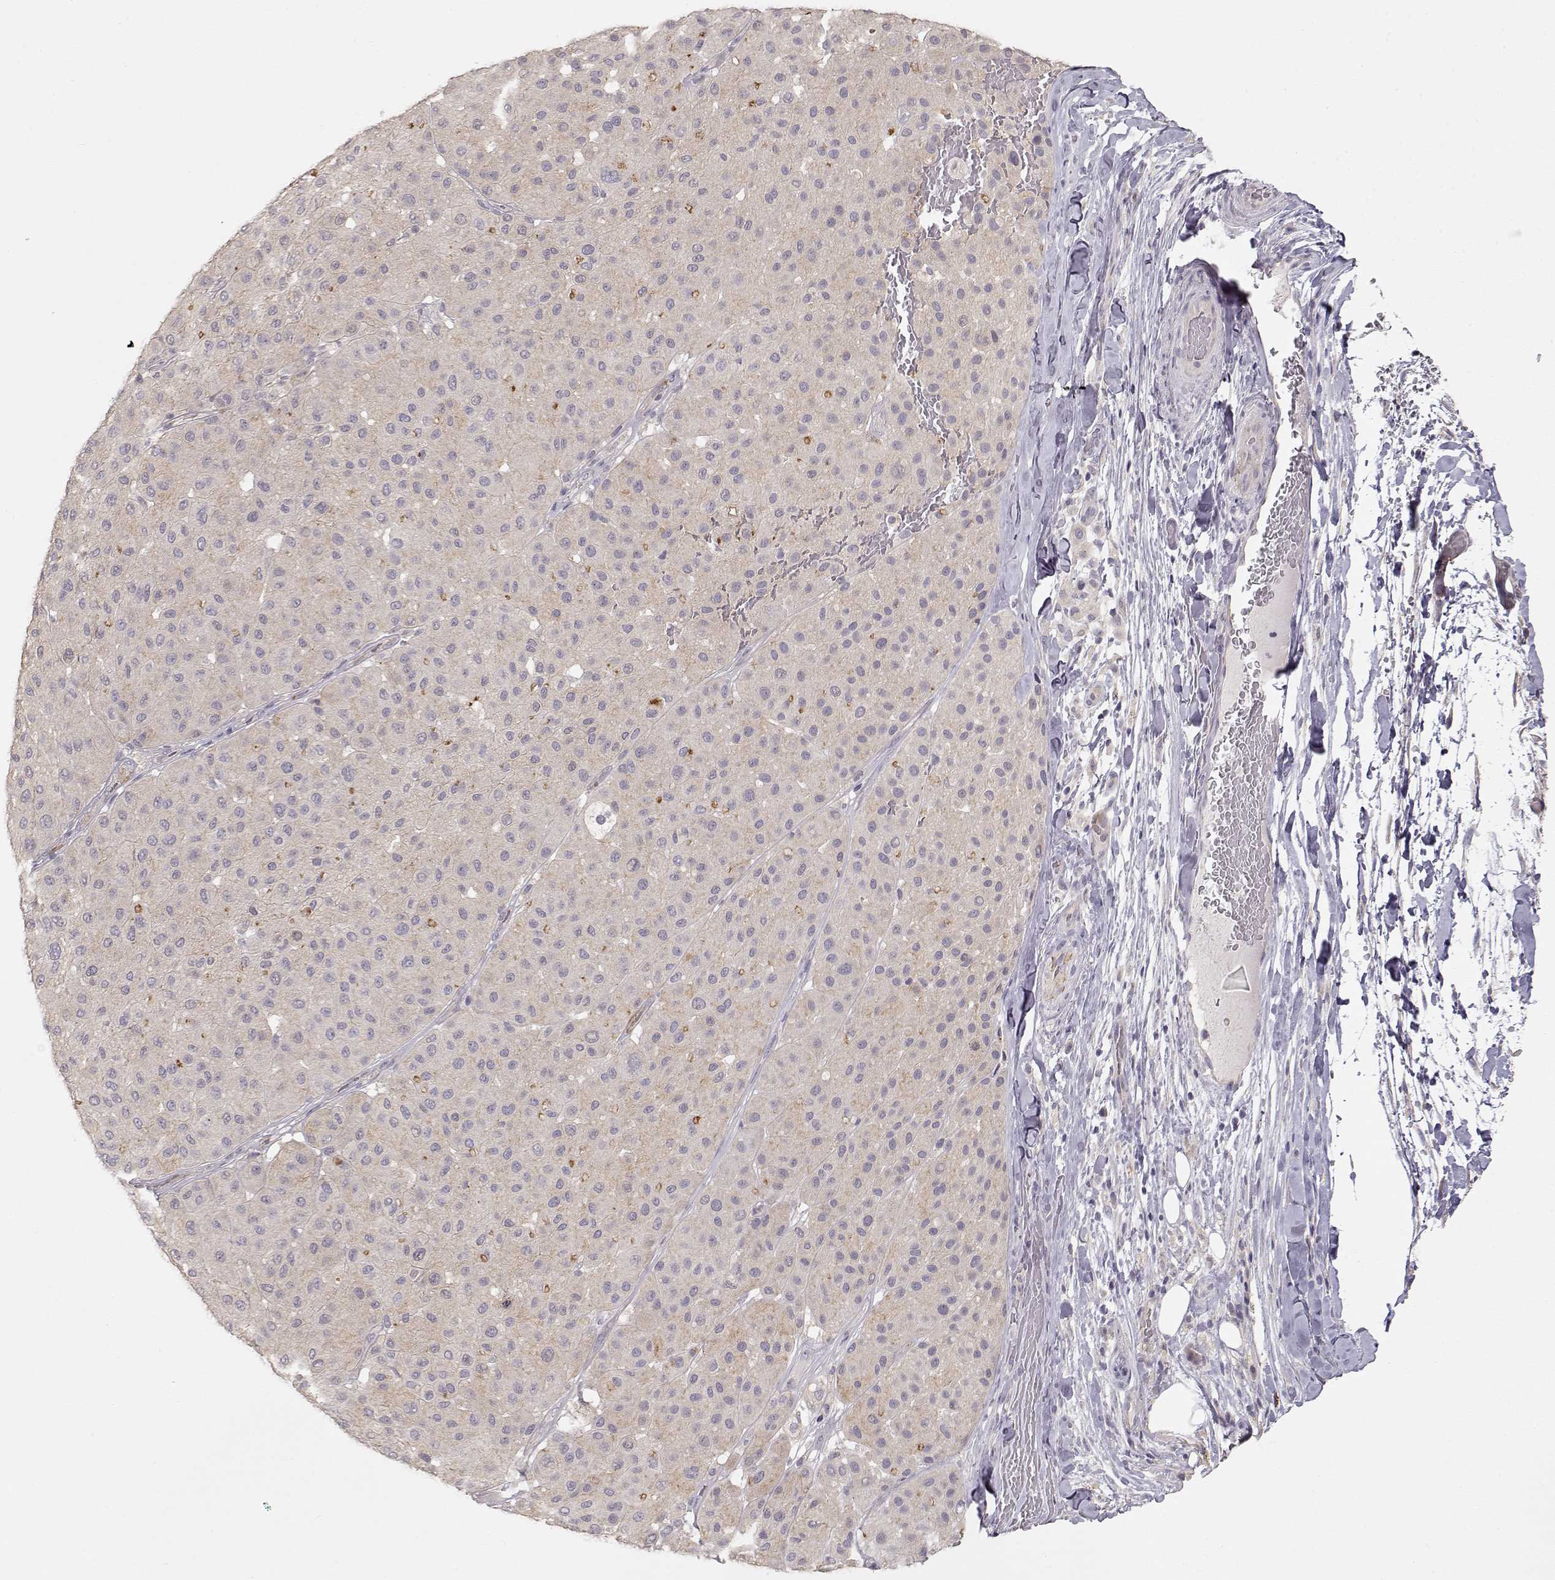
{"staining": {"intensity": "weak", "quantity": ">75%", "location": "cytoplasmic/membranous"}, "tissue": "melanoma", "cell_type": "Tumor cells", "image_type": "cancer", "snomed": [{"axis": "morphology", "description": "Malignant melanoma, Metastatic site"}, {"axis": "topography", "description": "Smooth muscle"}], "caption": "DAB (3,3'-diaminobenzidine) immunohistochemical staining of melanoma displays weak cytoplasmic/membranous protein staining in approximately >75% of tumor cells.", "gene": "ARHGAP8", "patient": {"sex": "male", "age": 41}}